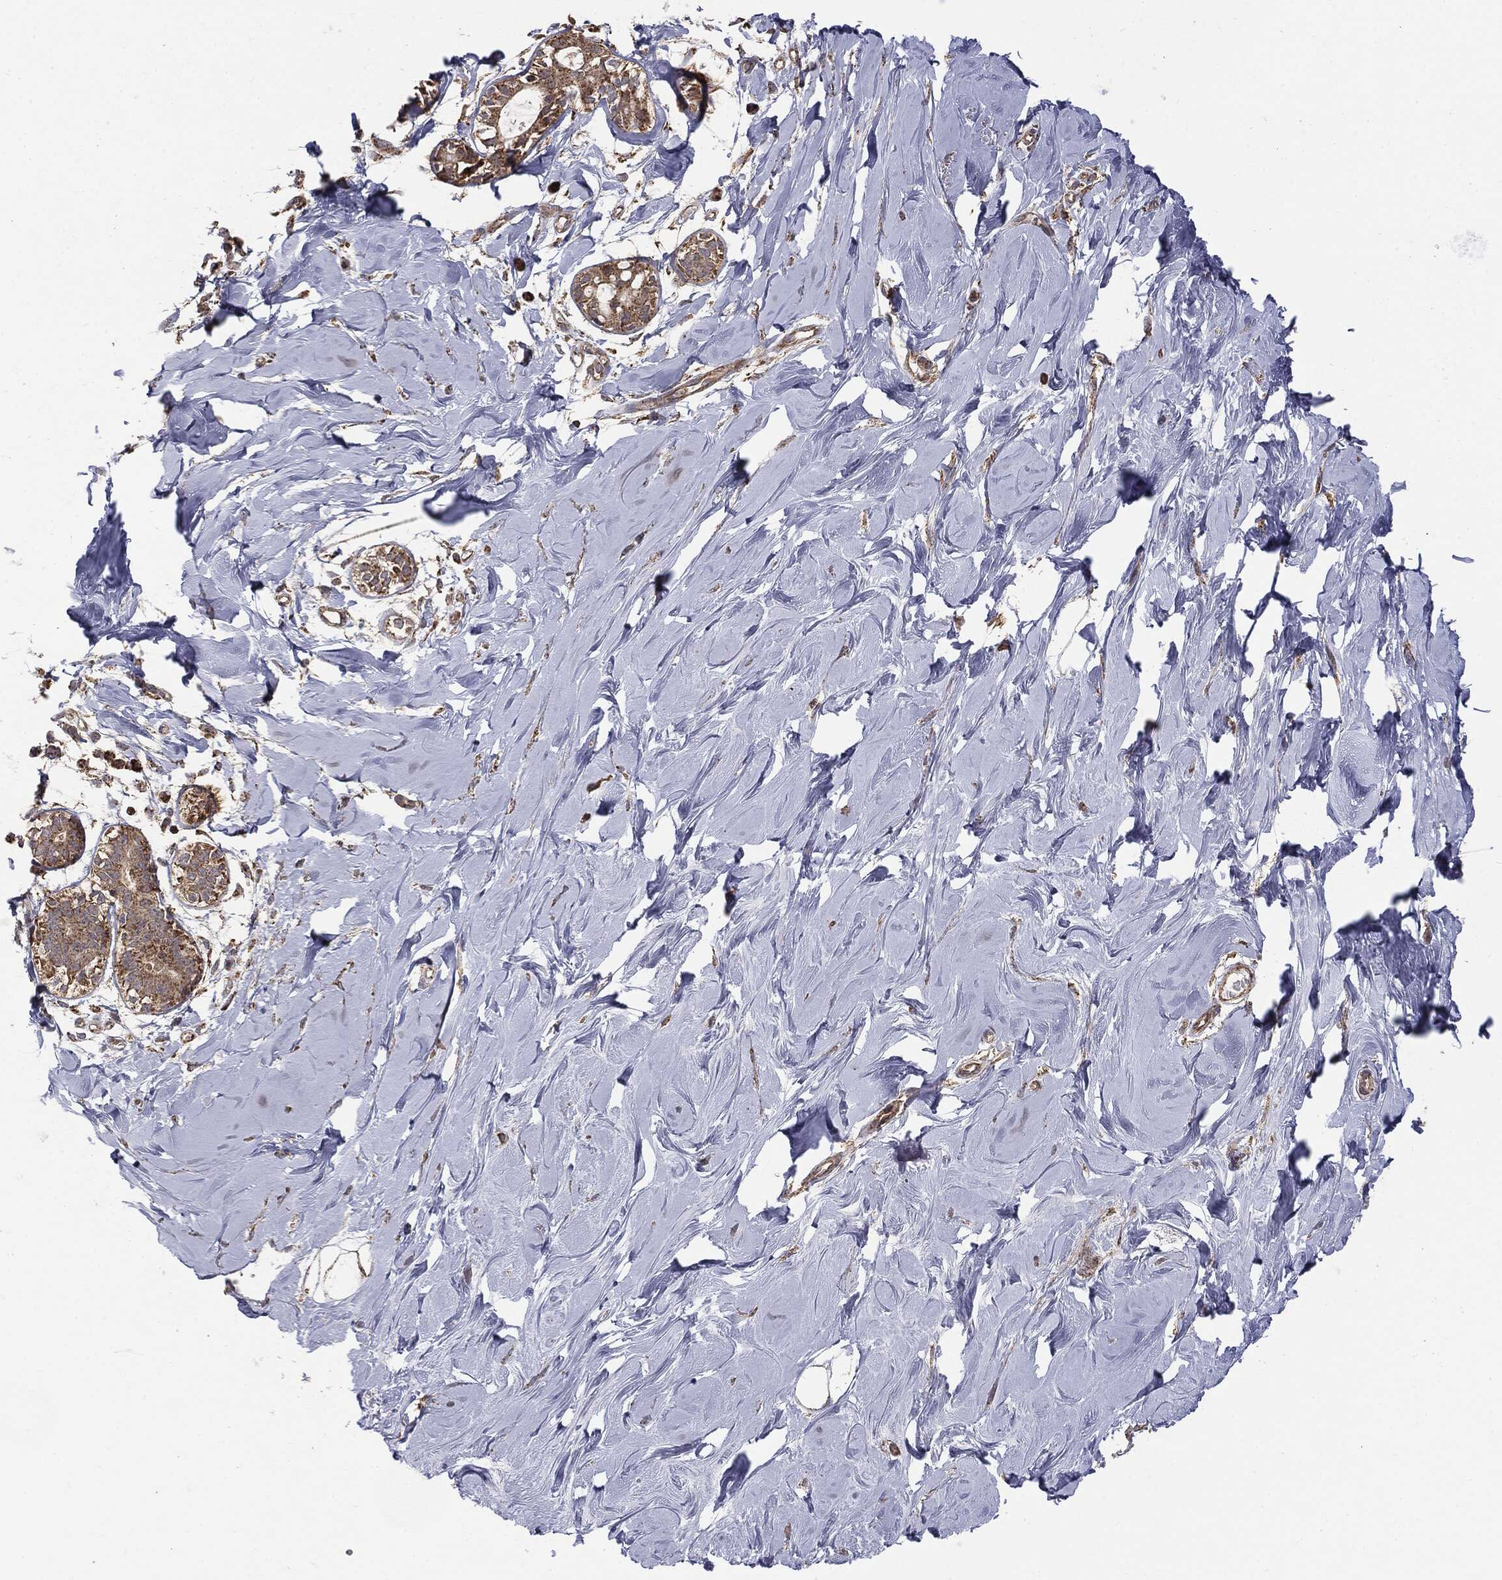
{"staining": {"intensity": "negative", "quantity": "none", "location": "none"}, "tissue": "soft tissue", "cell_type": "Fibroblasts", "image_type": "normal", "snomed": [{"axis": "morphology", "description": "Normal tissue, NOS"}, {"axis": "topography", "description": "Breast"}], "caption": "Human soft tissue stained for a protein using IHC shows no positivity in fibroblasts.", "gene": "MTOR", "patient": {"sex": "female", "age": 49}}